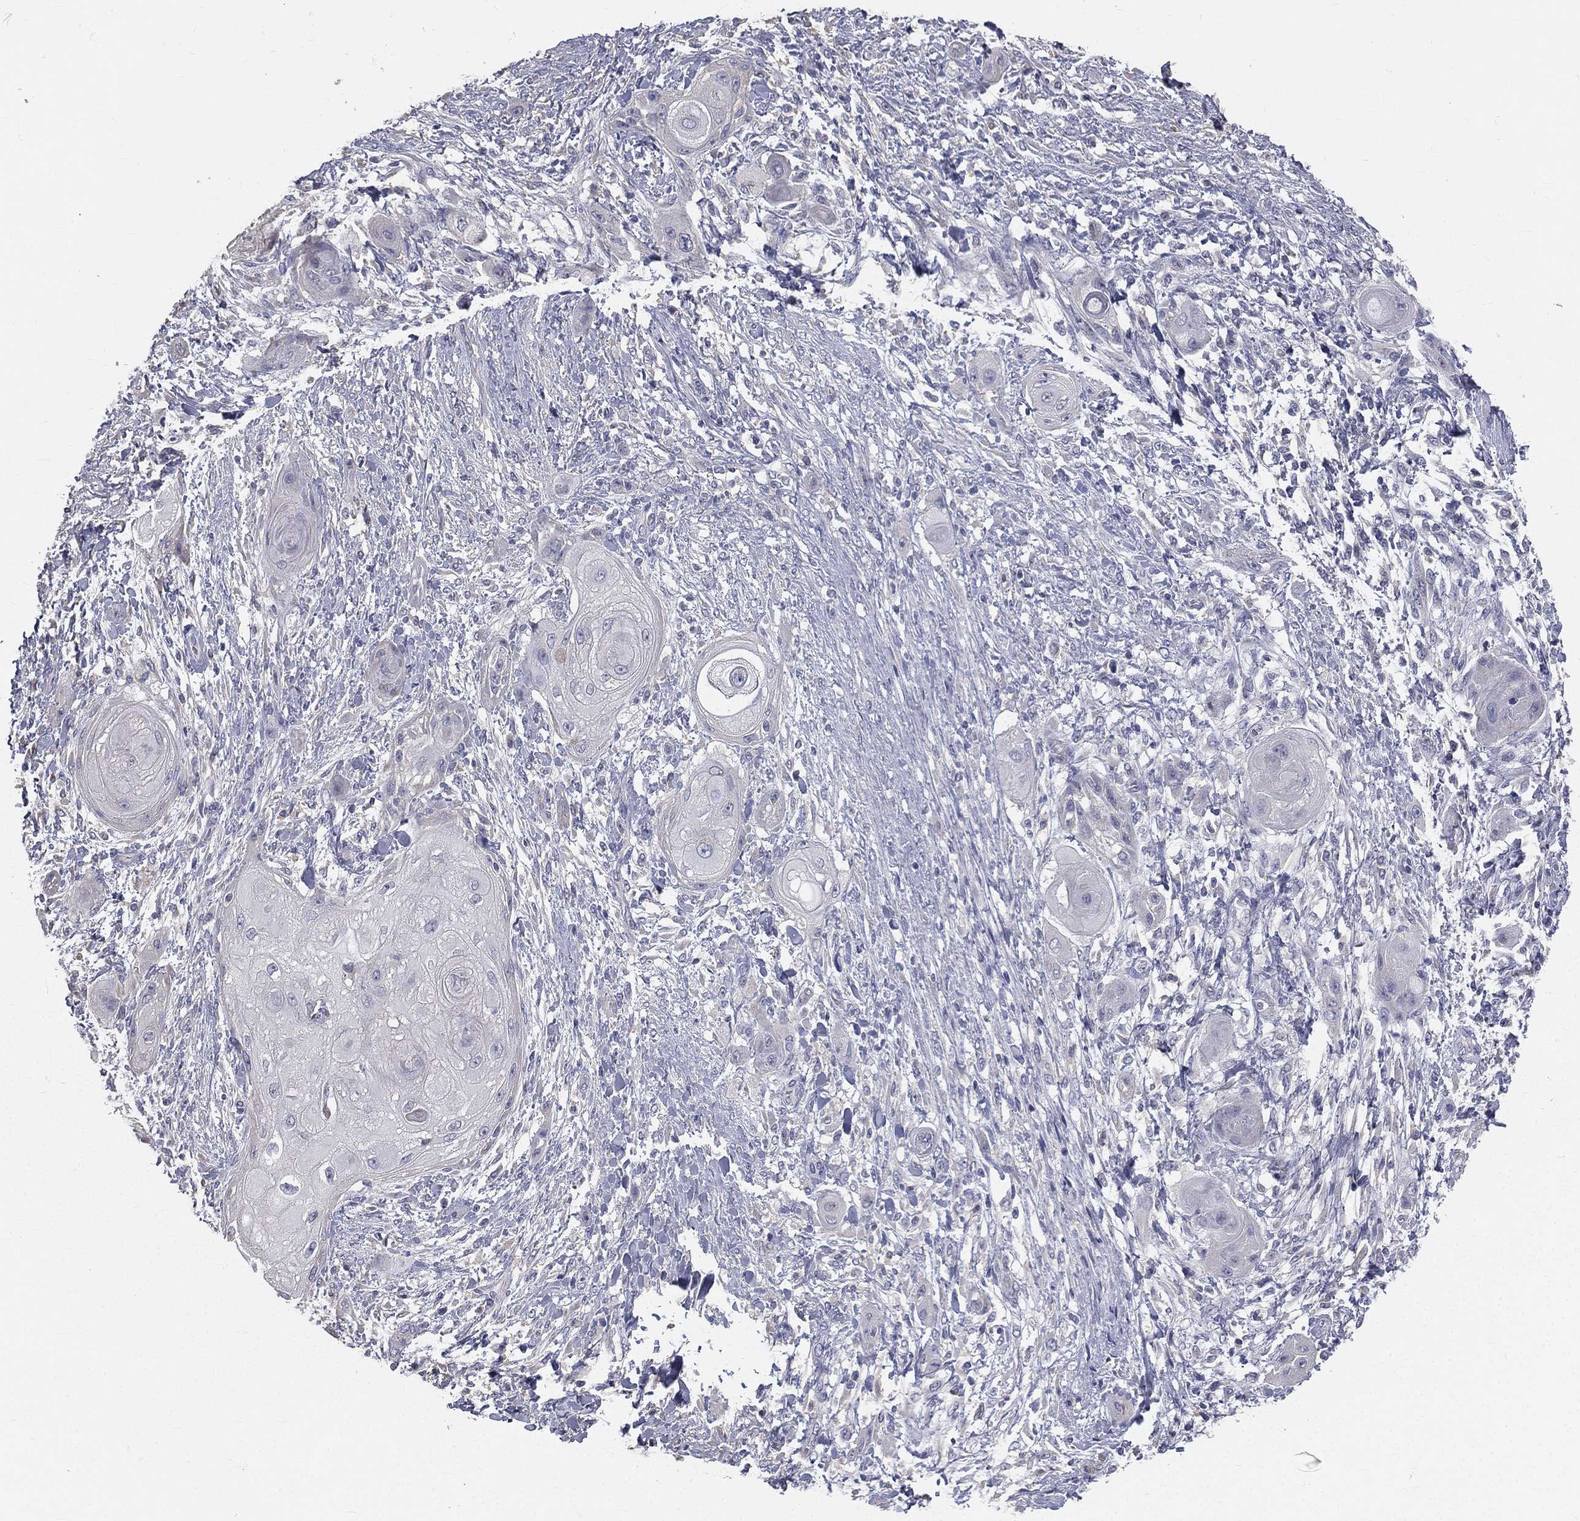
{"staining": {"intensity": "negative", "quantity": "none", "location": "none"}, "tissue": "skin cancer", "cell_type": "Tumor cells", "image_type": "cancer", "snomed": [{"axis": "morphology", "description": "Squamous cell carcinoma, NOS"}, {"axis": "topography", "description": "Skin"}], "caption": "The immunohistochemistry micrograph has no significant staining in tumor cells of skin cancer (squamous cell carcinoma) tissue.", "gene": "MUC13", "patient": {"sex": "male", "age": 62}}